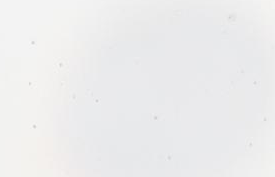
{"staining": {"intensity": "strong", "quantity": ">75%", "location": "nuclear"}, "tissue": "liver cancer", "cell_type": "Tumor cells", "image_type": "cancer", "snomed": [{"axis": "morphology", "description": "Cholangiocarcinoma"}, {"axis": "topography", "description": "Liver"}], "caption": "A high-resolution image shows immunohistochemistry staining of cholangiocarcinoma (liver), which shows strong nuclear expression in approximately >75% of tumor cells.", "gene": "CUL3", "patient": {"sex": "male", "age": 57}}